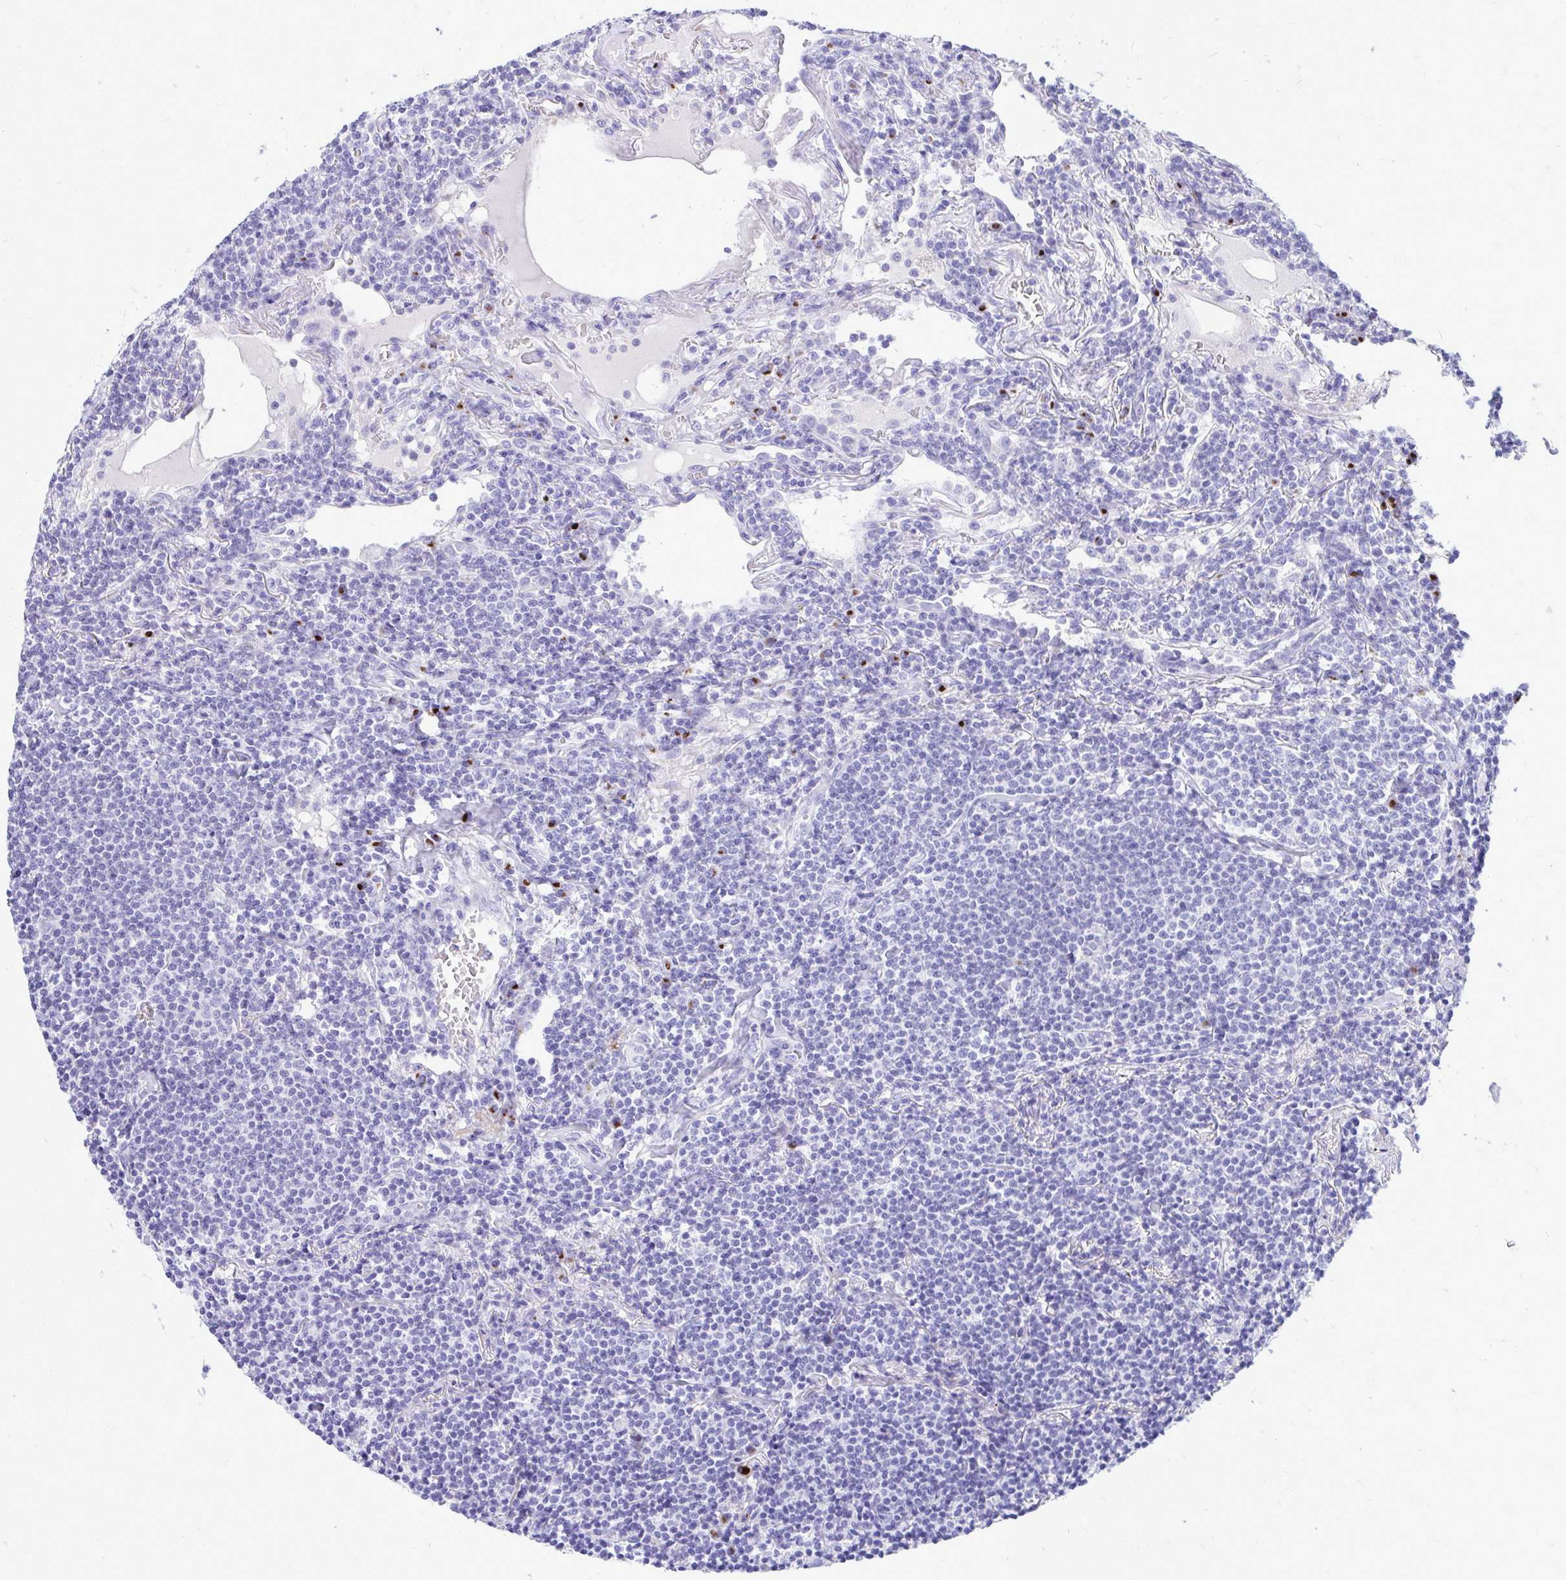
{"staining": {"intensity": "negative", "quantity": "none", "location": "none"}, "tissue": "lymphoma", "cell_type": "Tumor cells", "image_type": "cancer", "snomed": [{"axis": "morphology", "description": "Malignant lymphoma, non-Hodgkin's type, Low grade"}, {"axis": "topography", "description": "Lung"}], "caption": "Immunohistochemical staining of malignant lymphoma, non-Hodgkin's type (low-grade) demonstrates no significant expression in tumor cells.", "gene": "ANKDD1B", "patient": {"sex": "female", "age": 71}}